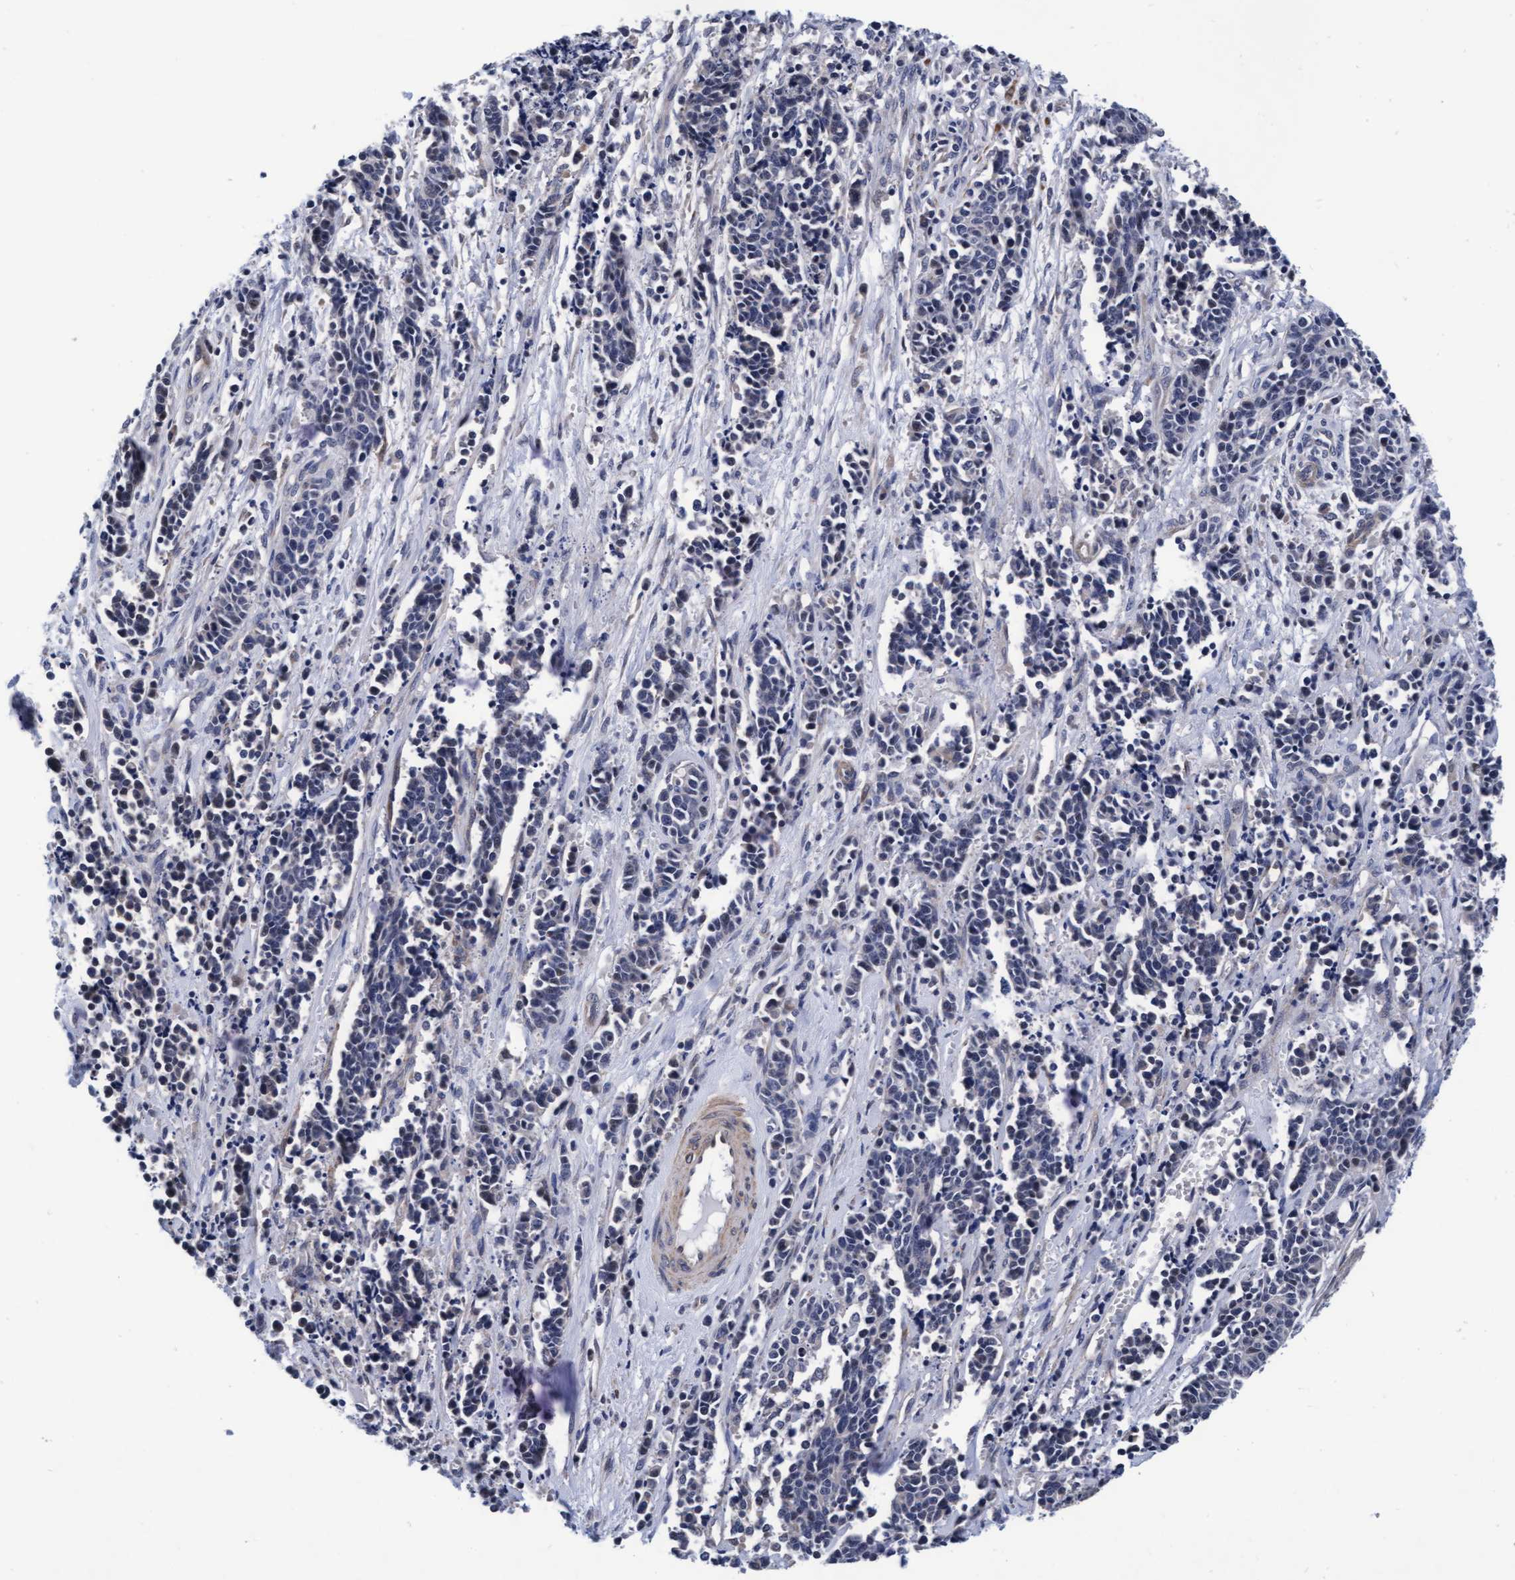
{"staining": {"intensity": "negative", "quantity": "none", "location": "none"}, "tissue": "cervical cancer", "cell_type": "Tumor cells", "image_type": "cancer", "snomed": [{"axis": "morphology", "description": "Squamous cell carcinoma, NOS"}, {"axis": "topography", "description": "Cervix"}], "caption": "Immunohistochemistry (IHC) of cervical squamous cell carcinoma reveals no staining in tumor cells.", "gene": "EFCAB13", "patient": {"sex": "female", "age": 35}}